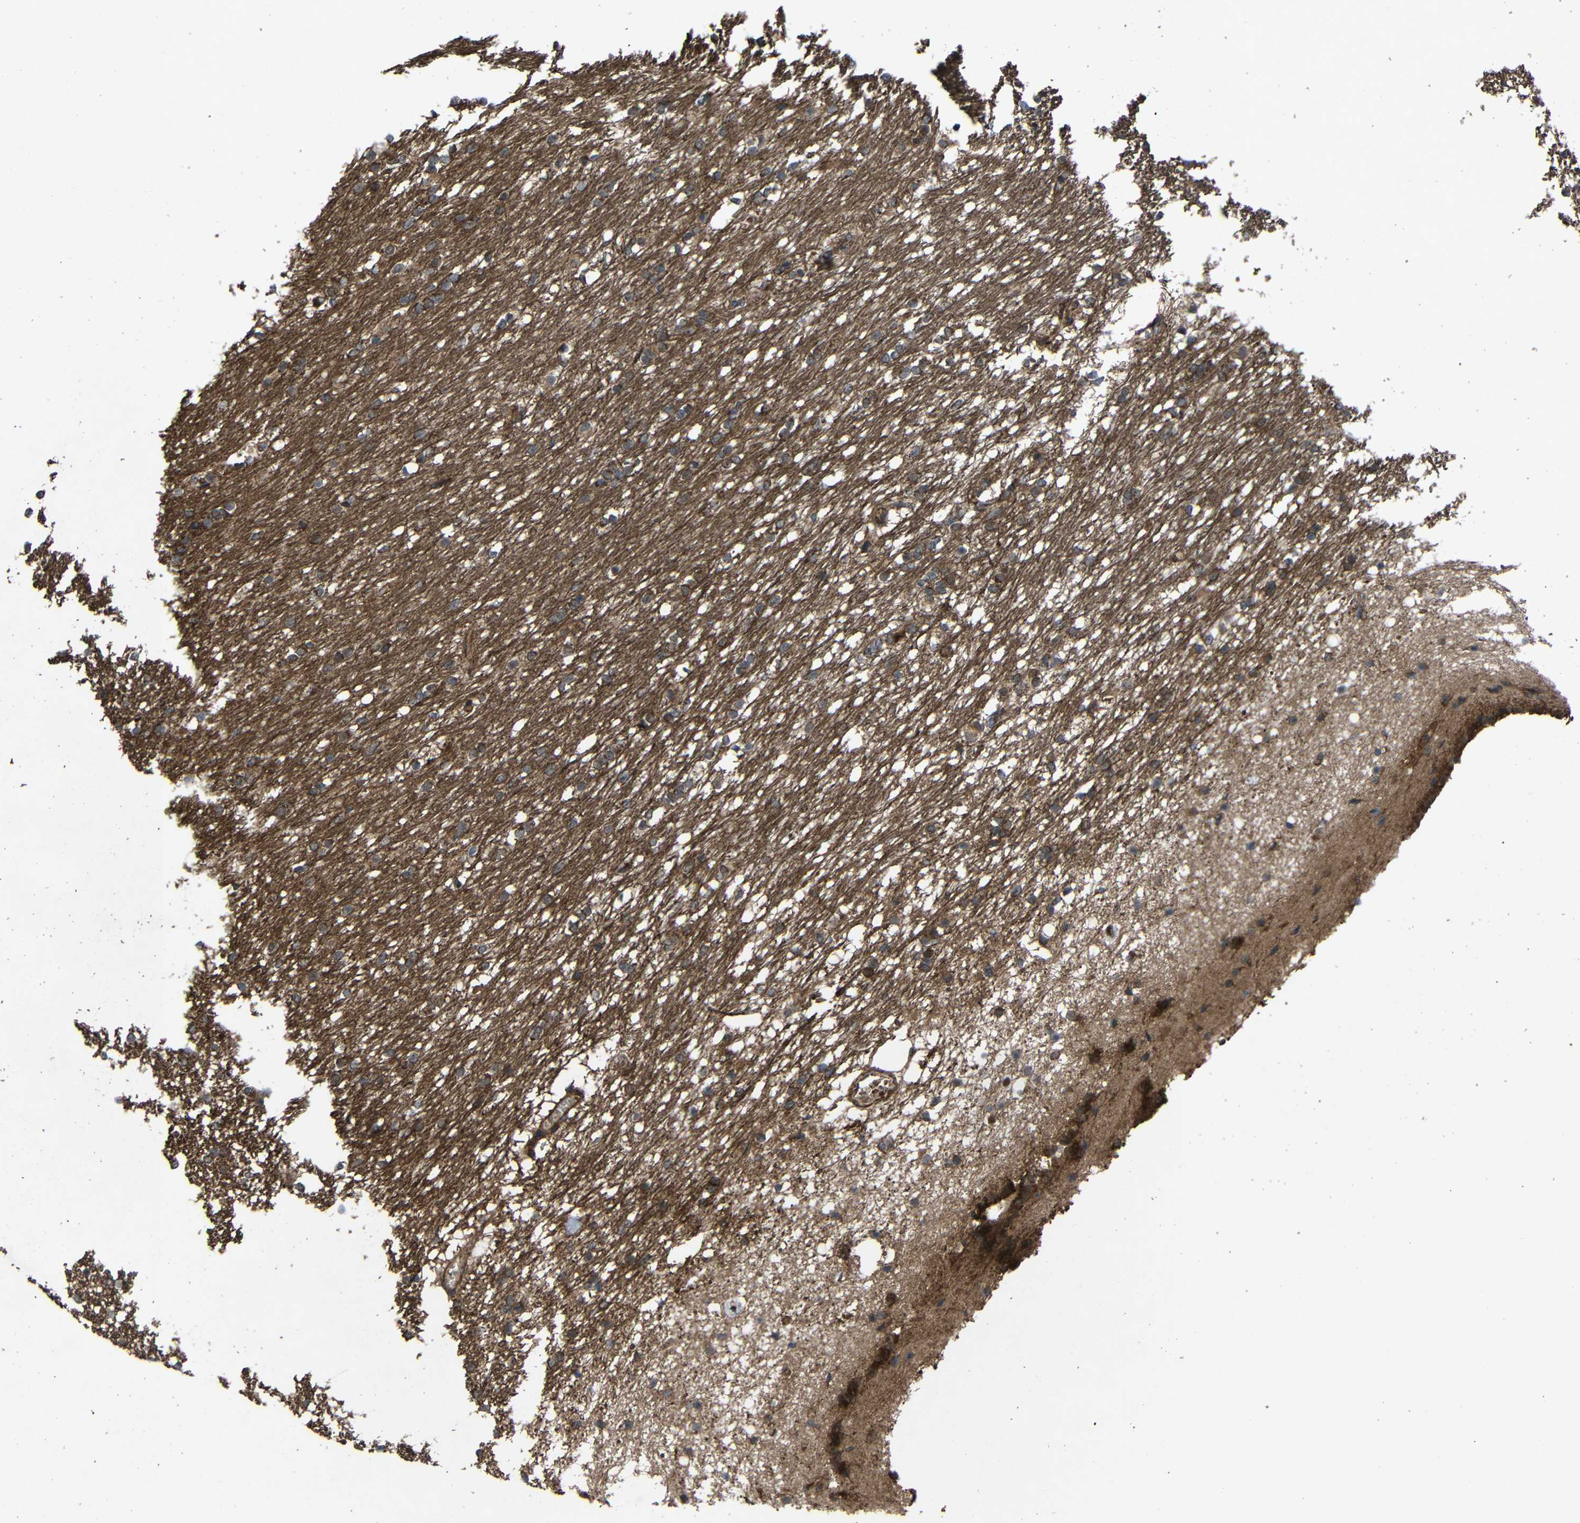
{"staining": {"intensity": "weak", "quantity": ">75%", "location": "cytoplasmic/membranous"}, "tissue": "caudate", "cell_type": "Glial cells", "image_type": "normal", "snomed": [{"axis": "morphology", "description": "Normal tissue, NOS"}, {"axis": "topography", "description": "Lateral ventricle wall"}], "caption": "This is an image of immunohistochemistry staining of benign caudate, which shows weak positivity in the cytoplasmic/membranous of glial cells.", "gene": "C1GALT1", "patient": {"sex": "female", "age": 19}}